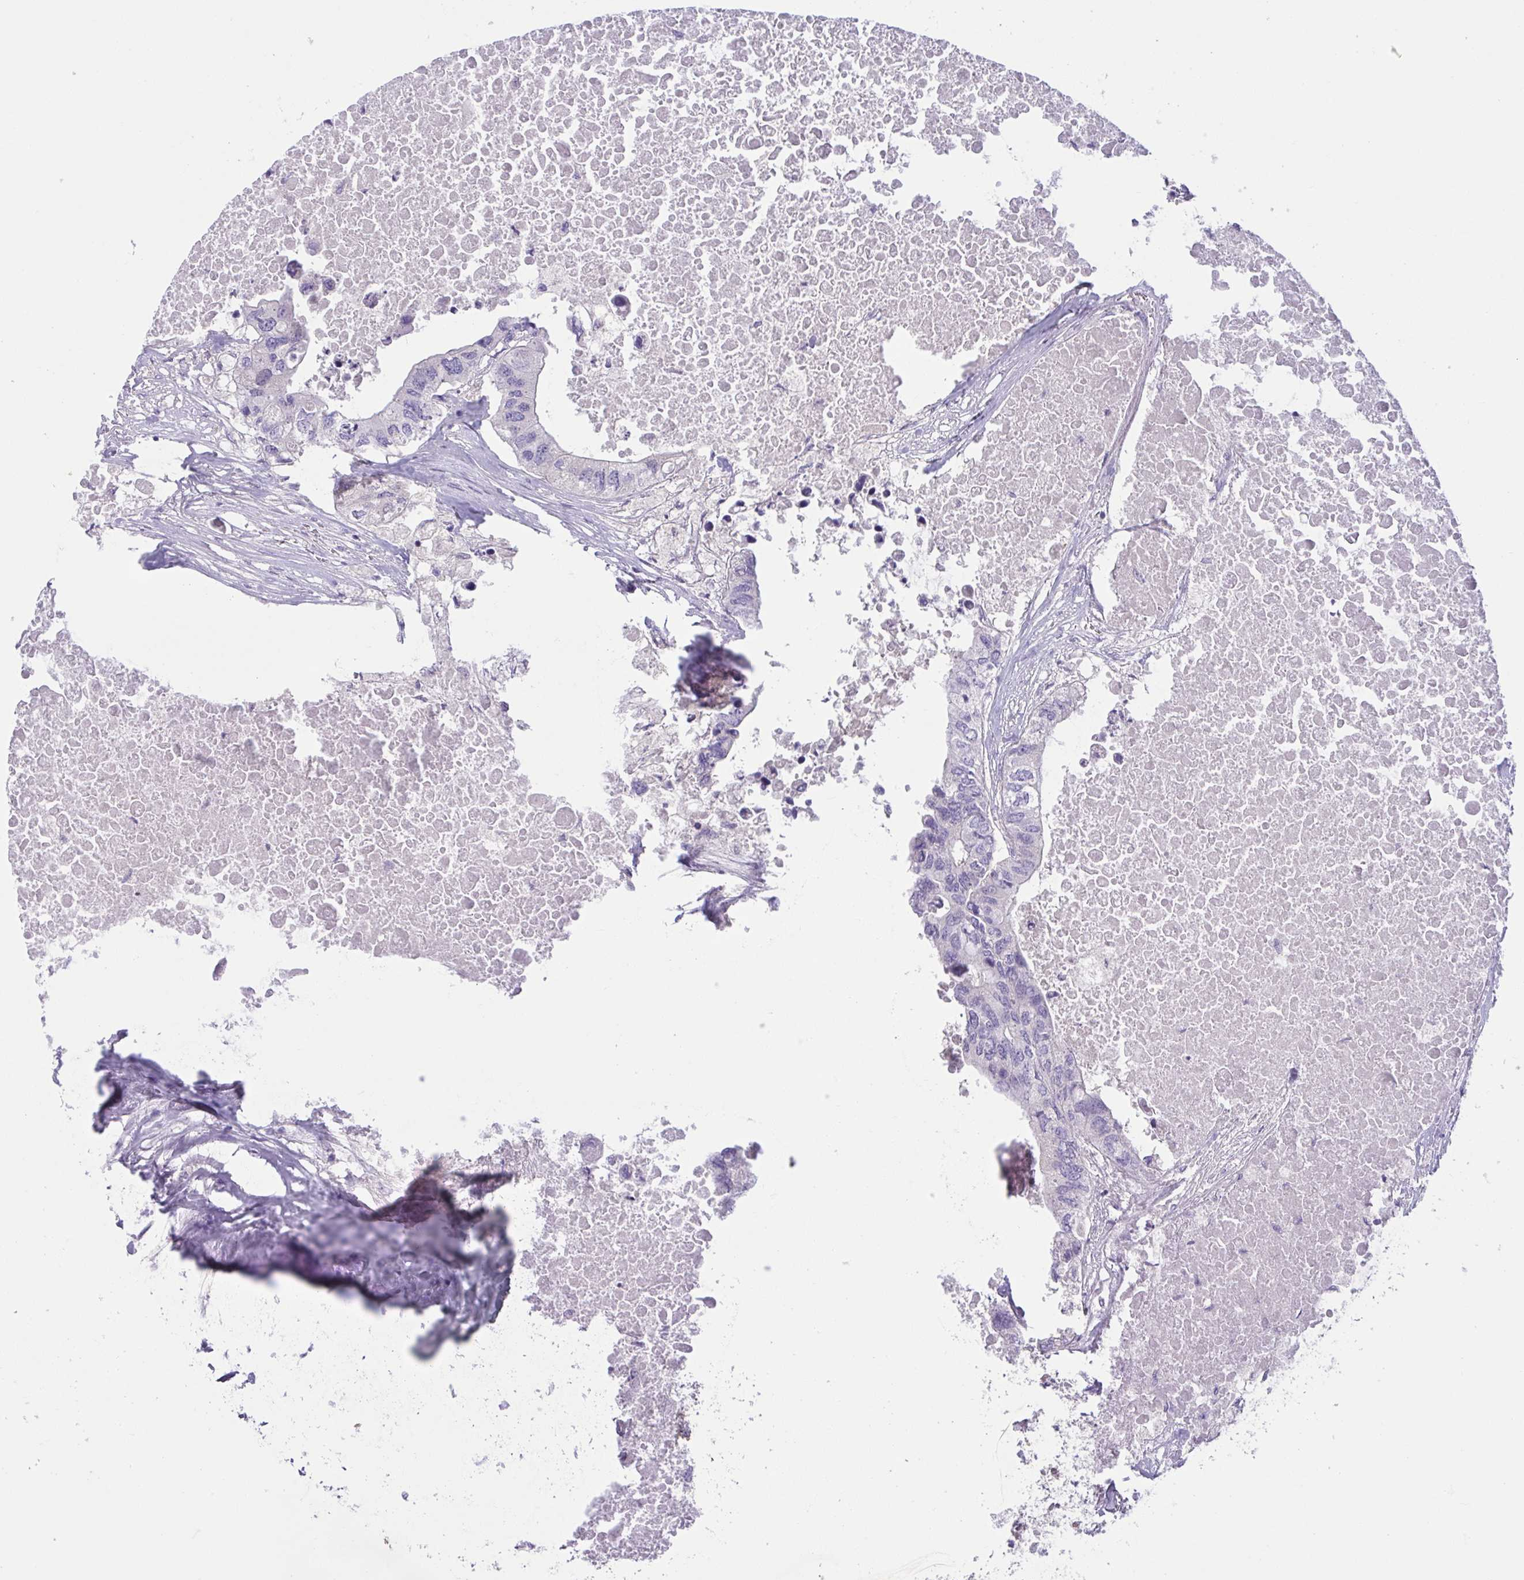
{"staining": {"intensity": "negative", "quantity": "none", "location": "none"}, "tissue": "colorectal cancer", "cell_type": "Tumor cells", "image_type": "cancer", "snomed": [{"axis": "morphology", "description": "Adenocarcinoma, NOS"}, {"axis": "topography", "description": "Colon"}], "caption": "Immunohistochemical staining of human adenocarcinoma (colorectal) demonstrates no significant positivity in tumor cells.", "gene": "TTC7B", "patient": {"sex": "male", "age": 71}}